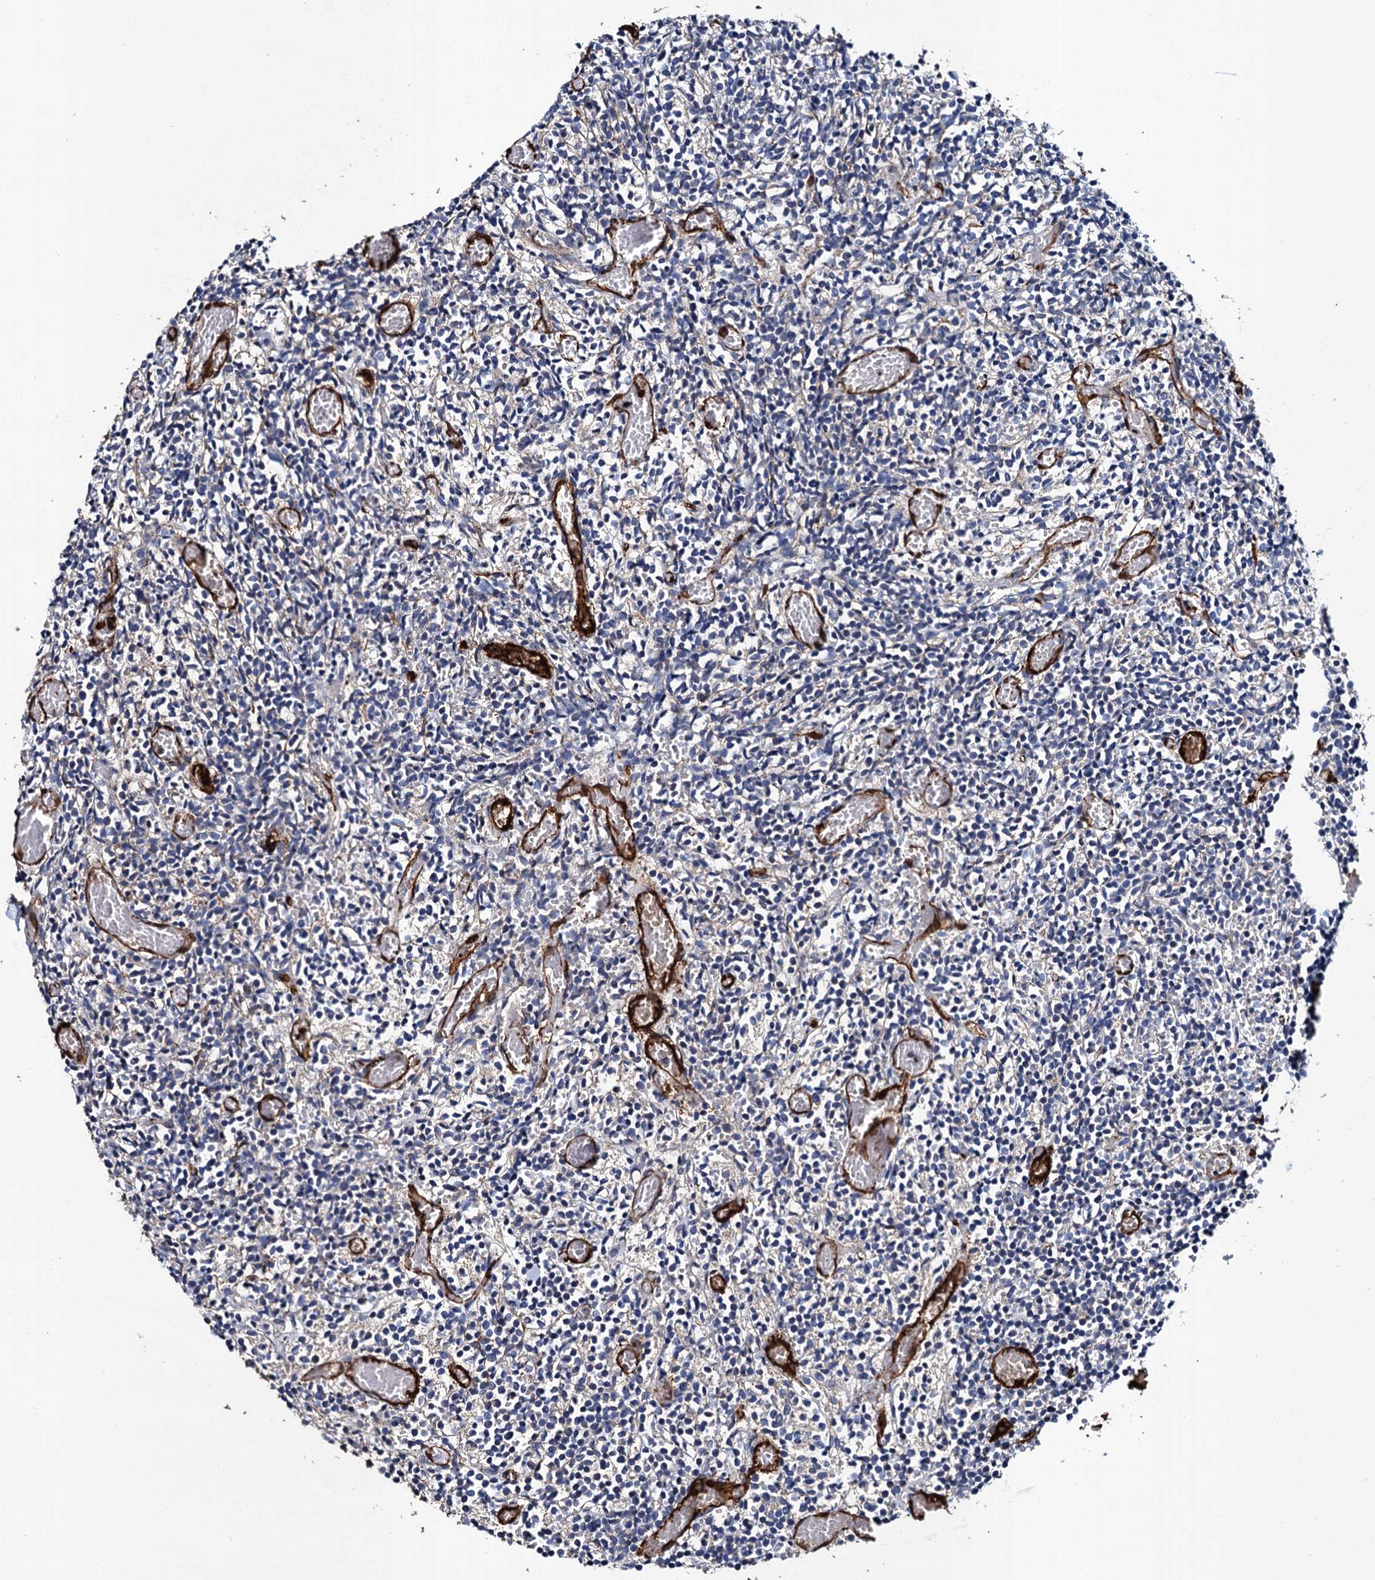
{"staining": {"intensity": "negative", "quantity": "none", "location": "none"}, "tissue": "glioma", "cell_type": "Tumor cells", "image_type": "cancer", "snomed": [{"axis": "morphology", "description": "Glioma, malignant, Low grade"}, {"axis": "topography", "description": "Brain"}], "caption": "Malignant glioma (low-grade) stained for a protein using immunohistochemistry exhibits no expression tumor cells.", "gene": "CACNA1C", "patient": {"sex": "female", "age": 1}}